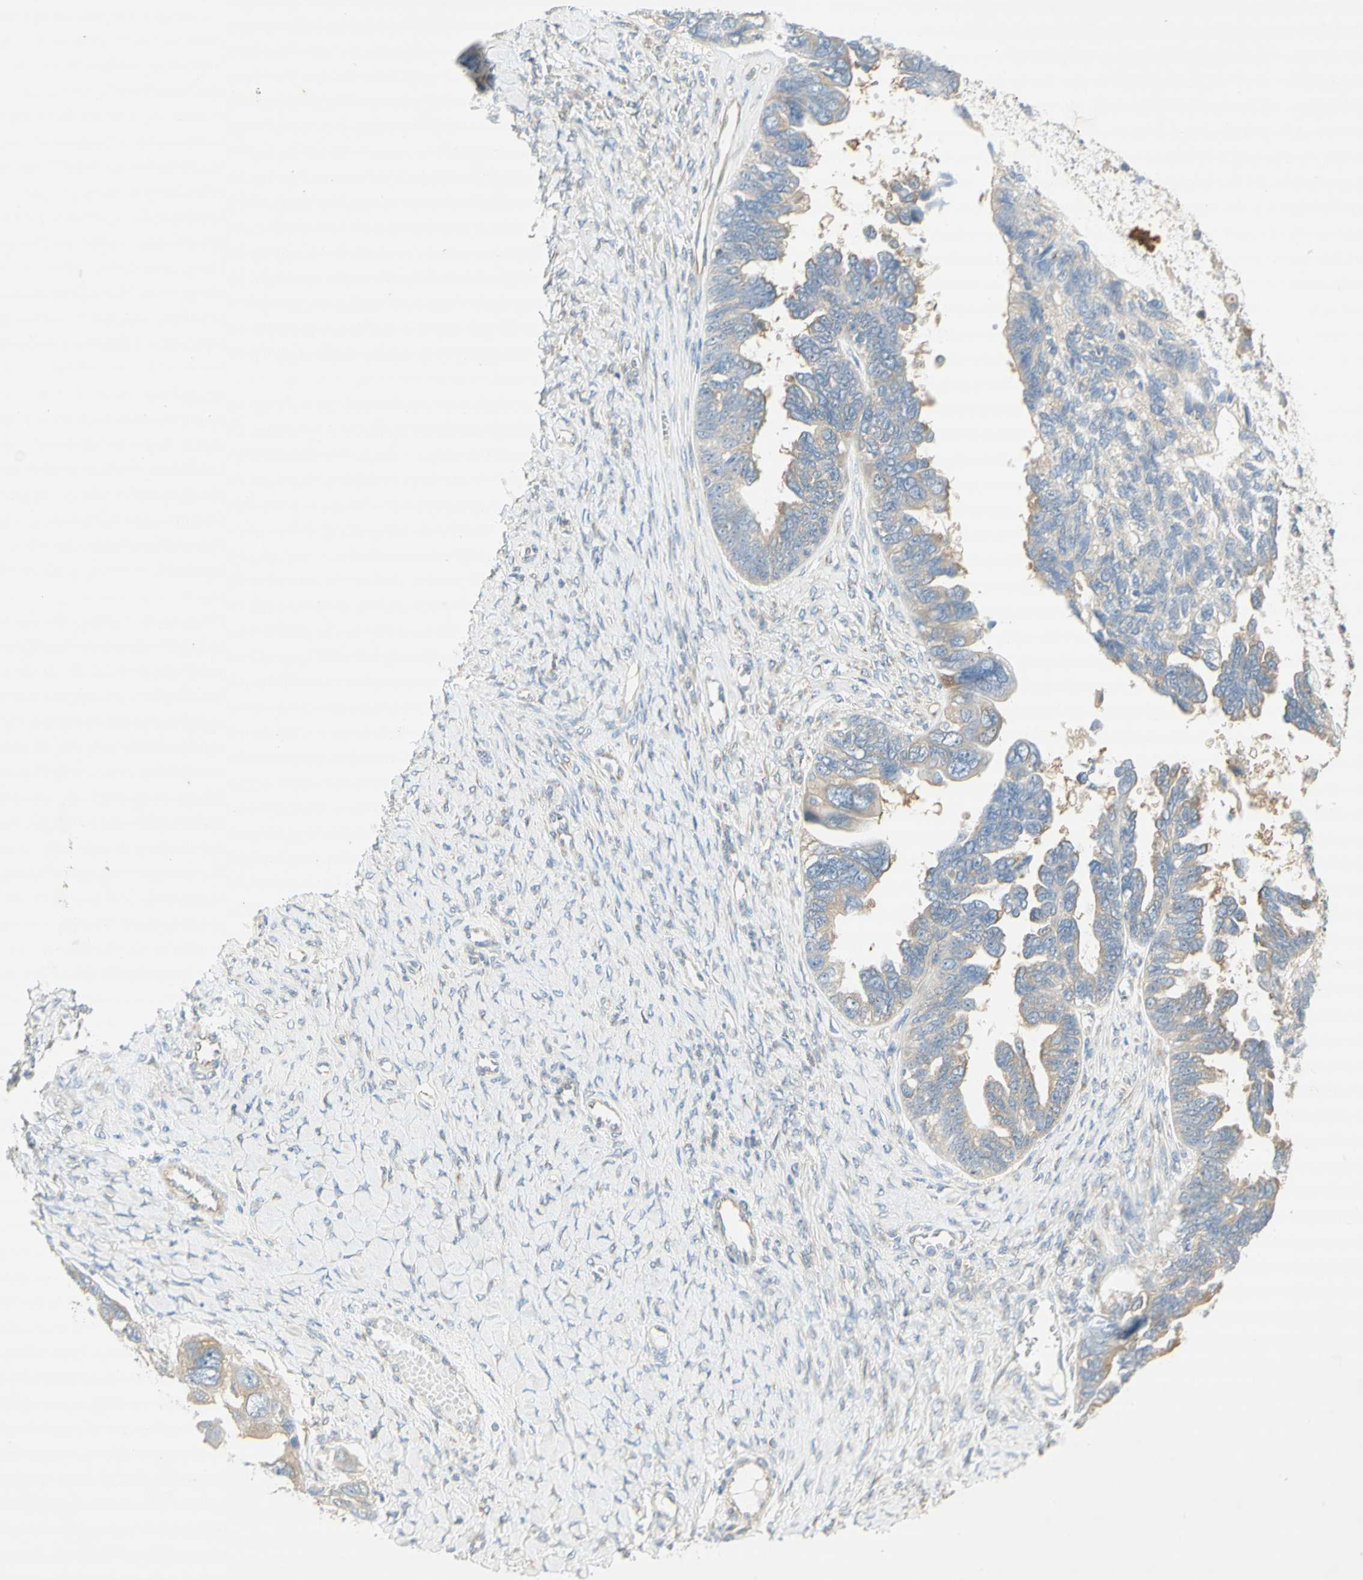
{"staining": {"intensity": "weak", "quantity": "25%-75%", "location": "cytoplasmic/membranous"}, "tissue": "ovarian cancer", "cell_type": "Tumor cells", "image_type": "cancer", "snomed": [{"axis": "morphology", "description": "Cystadenocarcinoma, serous, NOS"}, {"axis": "topography", "description": "Ovary"}], "caption": "Tumor cells display low levels of weak cytoplasmic/membranous positivity in about 25%-75% of cells in human serous cystadenocarcinoma (ovarian).", "gene": "DYNC1H1", "patient": {"sex": "female", "age": 79}}